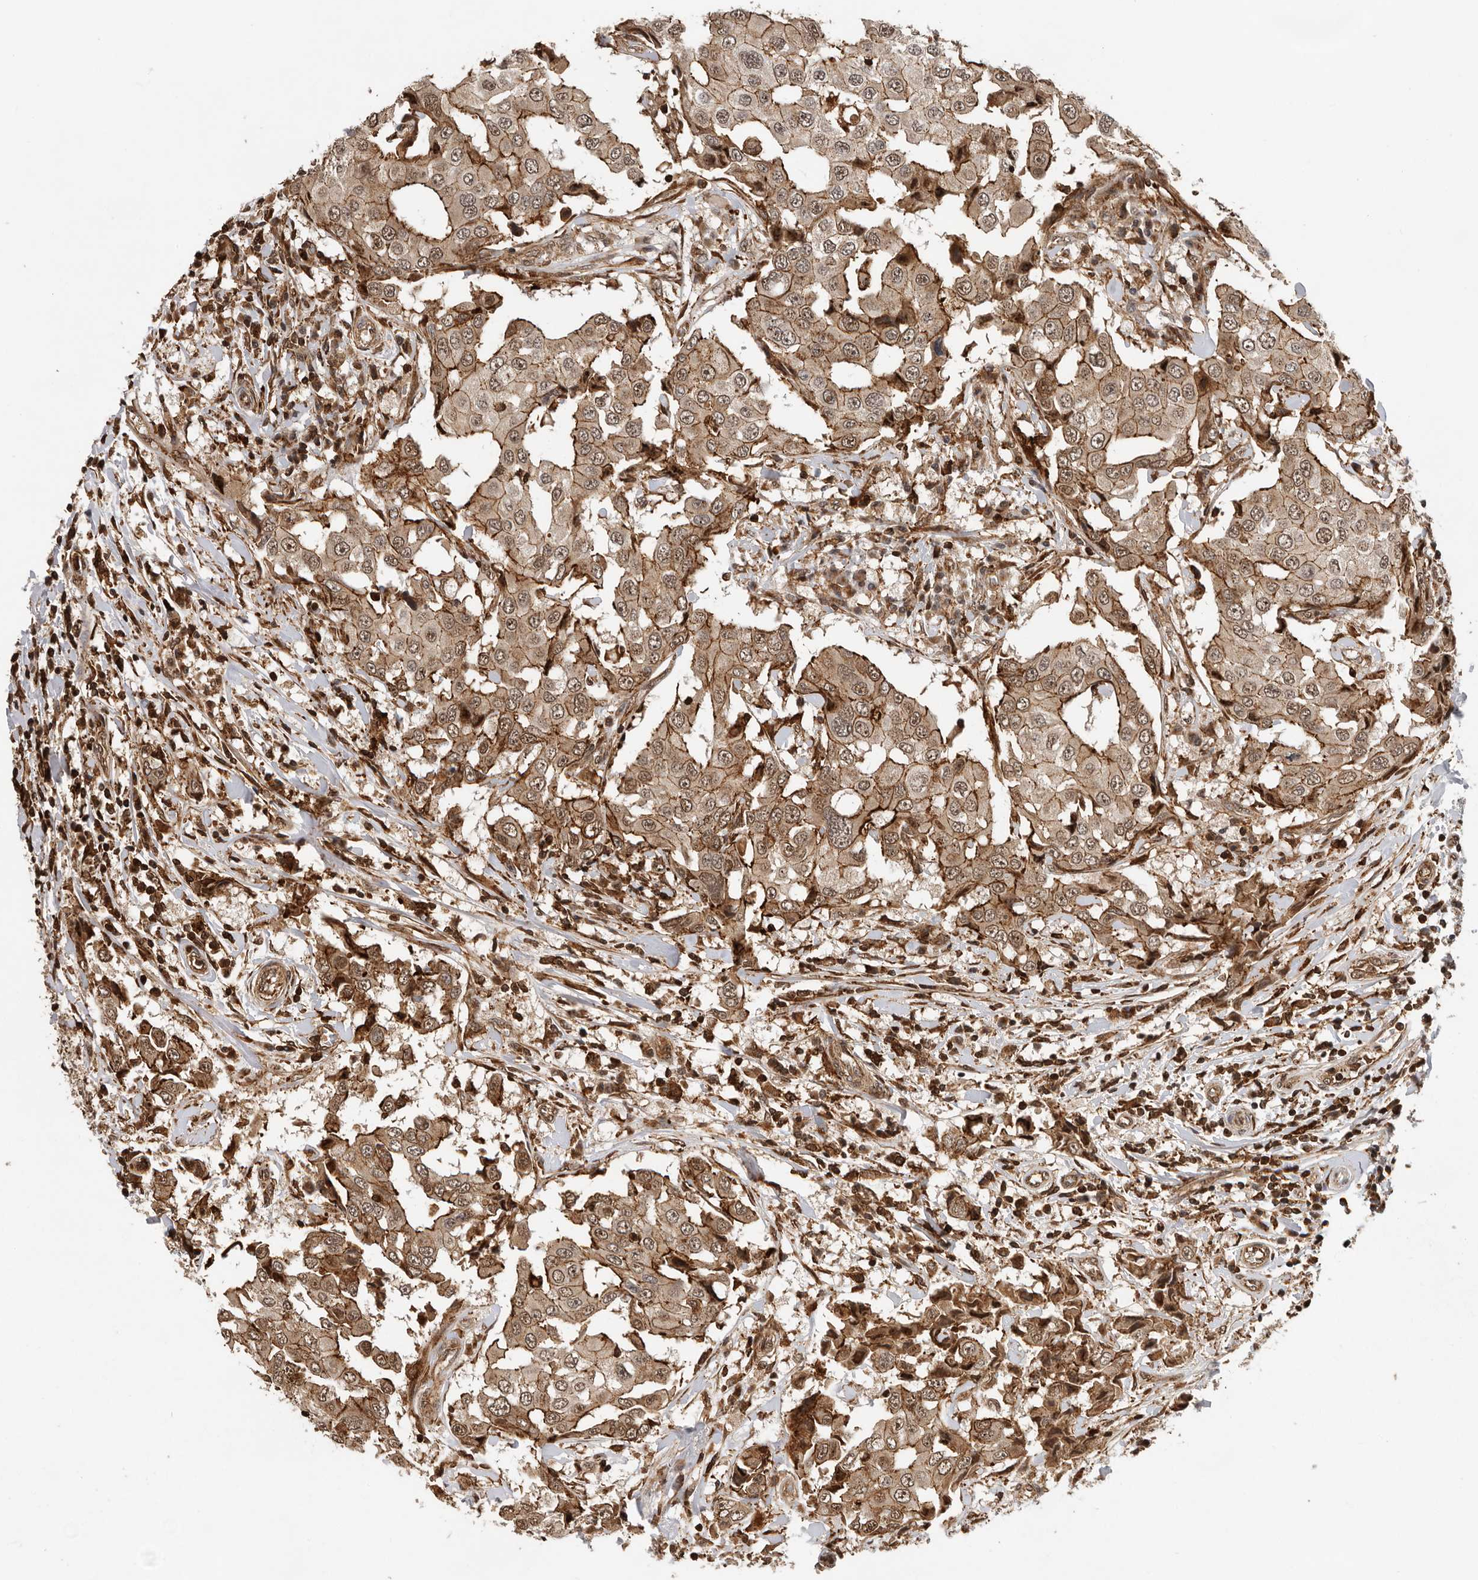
{"staining": {"intensity": "moderate", "quantity": ">75%", "location": "cytoplasmic/membranous,nuclear"}, "tissue": "breast cancer", "cell_type": "Tumor cells", "image_type": "cancer", "snomed": [{"axis": "morphology", "description": "Duct carcinoma"}, {"axis": "topography", "description": "Breast"}], "caption": "A brown stain labels moderate cytoplasmic/membranous and nuclear expression of a protein in breast intraductal carcinoma tumor cells.", "gene": "RNF157", "patient": {"sex": "female", "age": 27}}